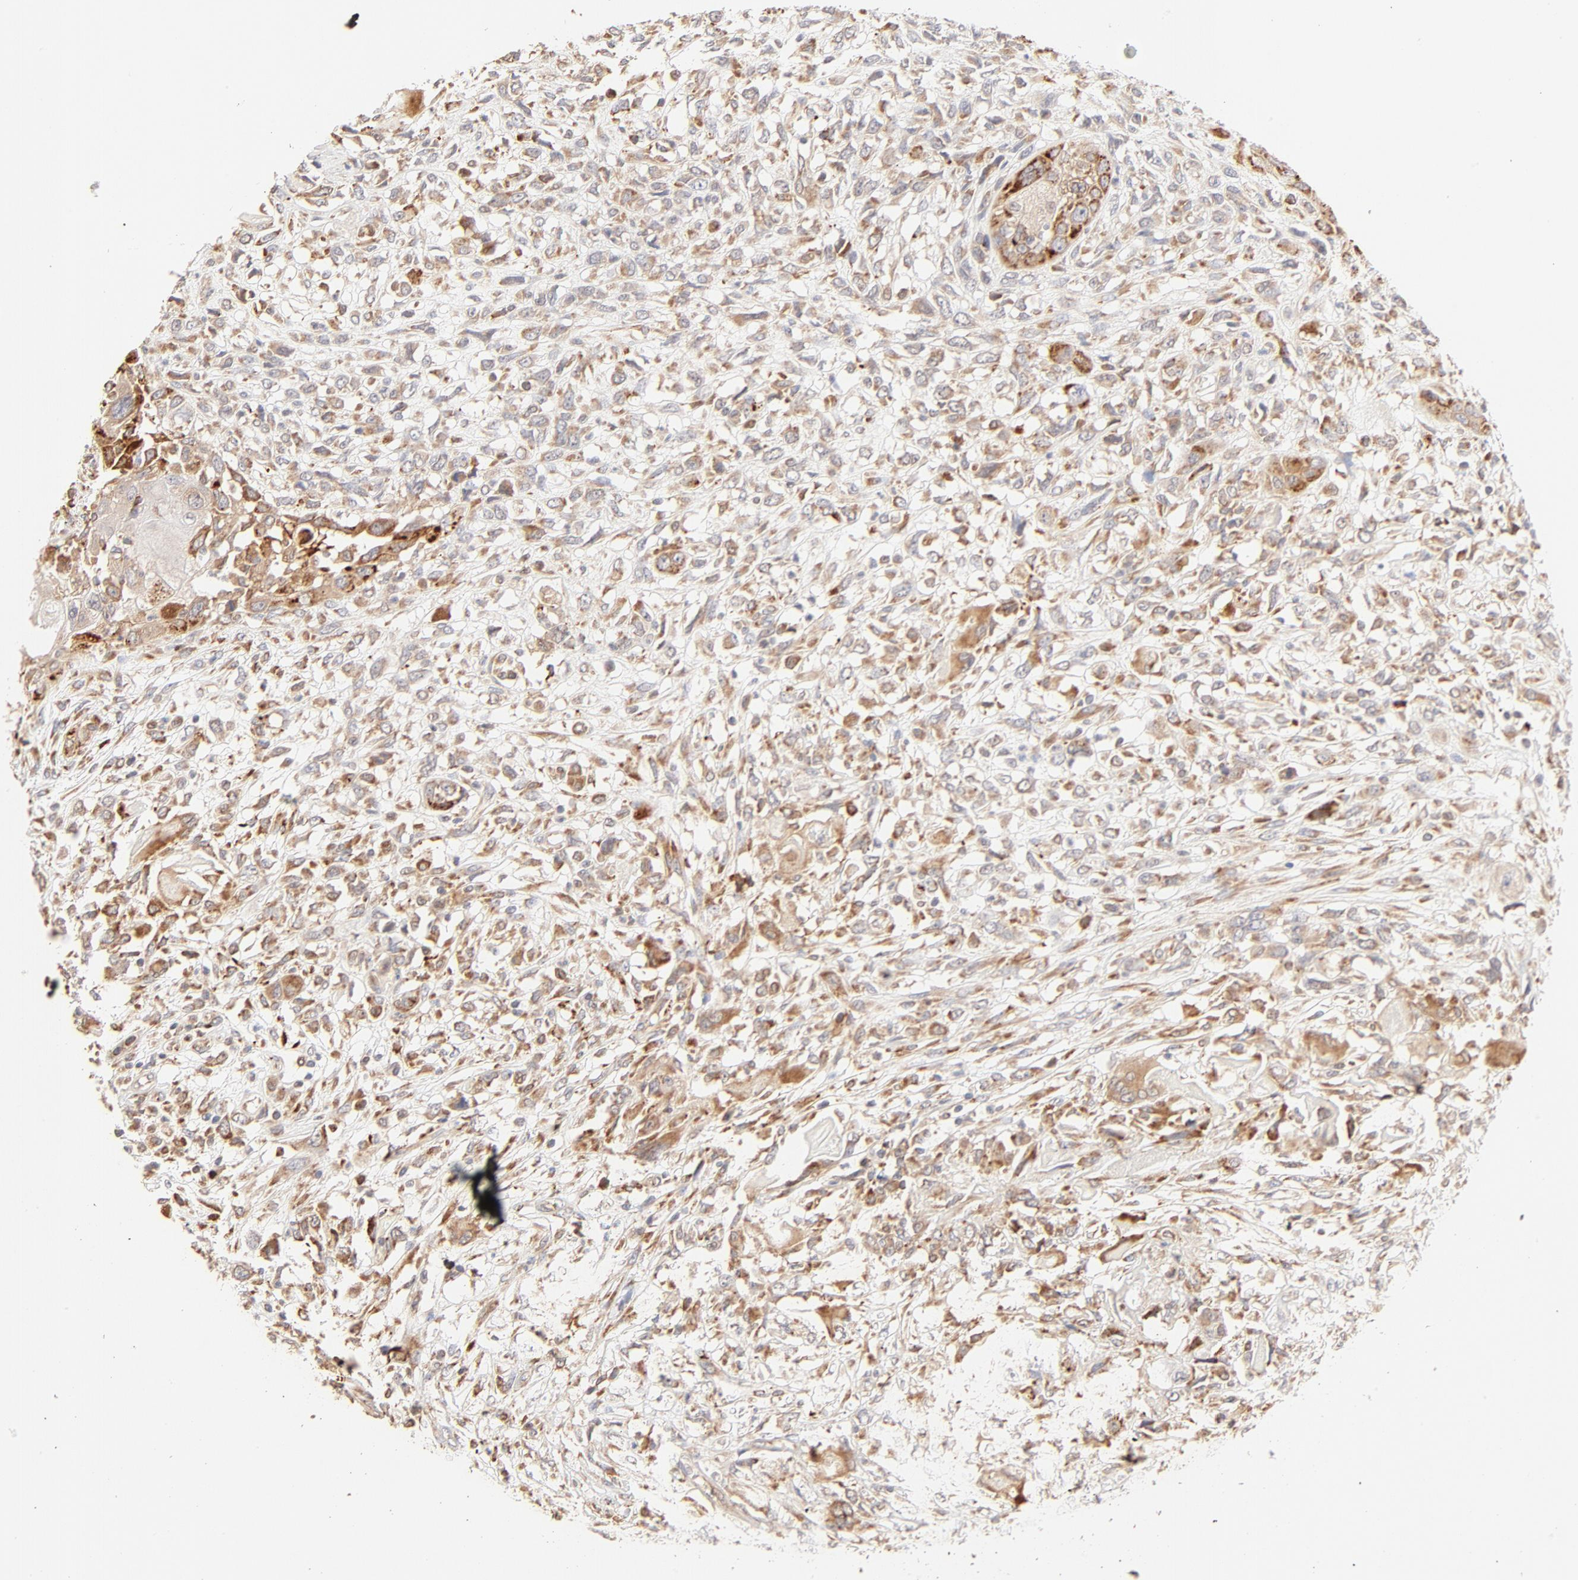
{"staining": {"intensity": "moderate", "quantity": ">75%", "location": "cytoplasmic/membranous"}, "tissue": "head and neck cancer", "cell_type": "Tumor cells", "image_type": "cancer", "snomed": [{"axis": "morphology", "description": "Neoplasm, malignant, NOS"}, {"axis": "topography", "description": "Salivary gland"}, {"axis": "topography", "description": "Head-Neck"}], "caption": "DAB (3,3'-diaminobenzidine) immunohistochemical staining of head and neck cancer demonstrates moderate cytoplasmic/membranous protein expression in about >75% of tumor cells.", "gene": "PARP12", "patient": {"sex": "male", "age": 43}}